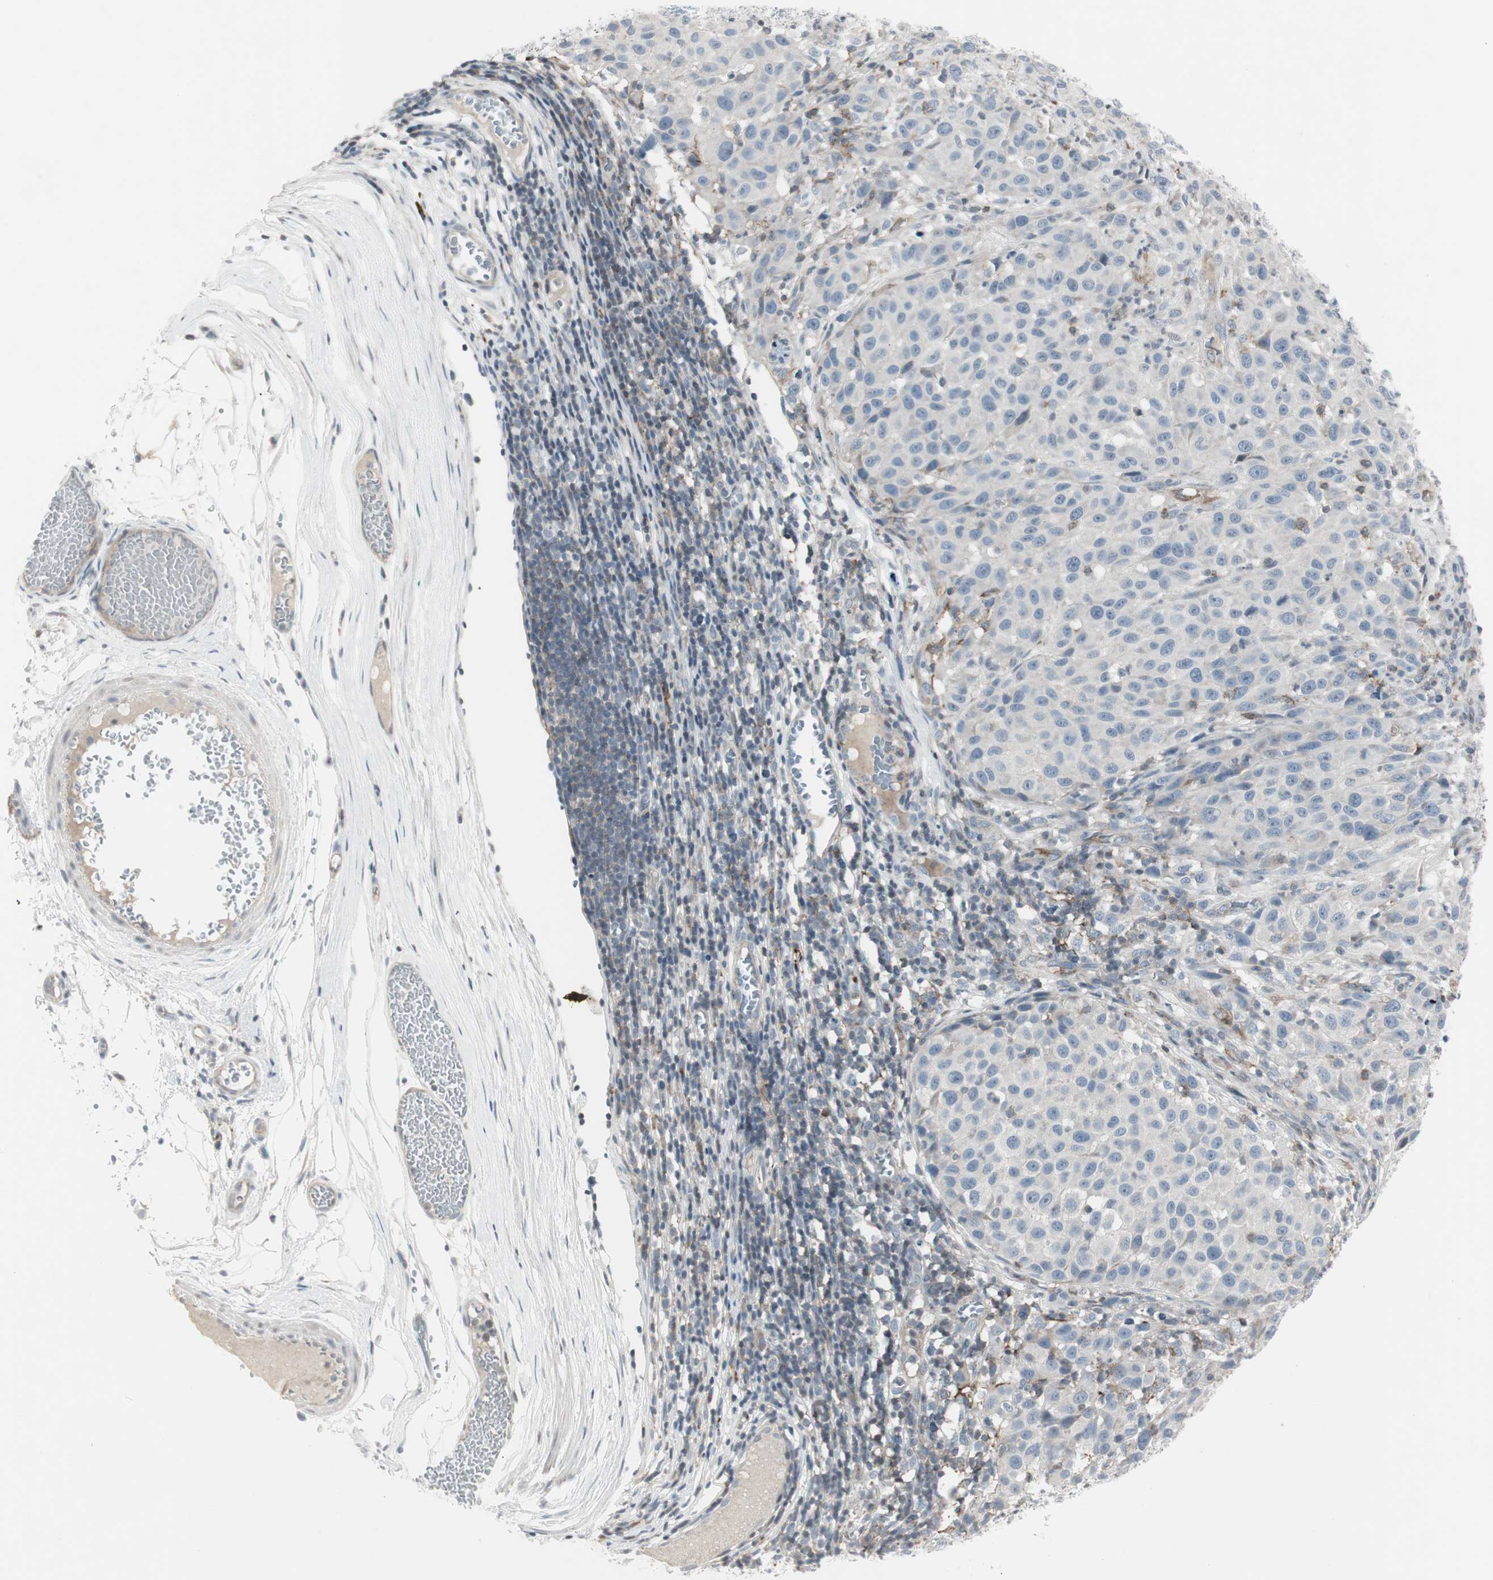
{"staining": {"intensity": "negative", "quantity": "none", "location": "none"}, "tissue": "melanoma", "cell_type": "Tumor cells", "image_type": "cancer", "snomed": [{"axis": "morphology", "description": "Malignant melanoma, Metastatic site"}, {"axis": "topography", "description": "Lymph node"}], "caption": "Micrograph shows no significant protein staining in tumor cells of melanoma.", "gene": "MAP4K4", "patient": {"sex": "male", "age": 61}}